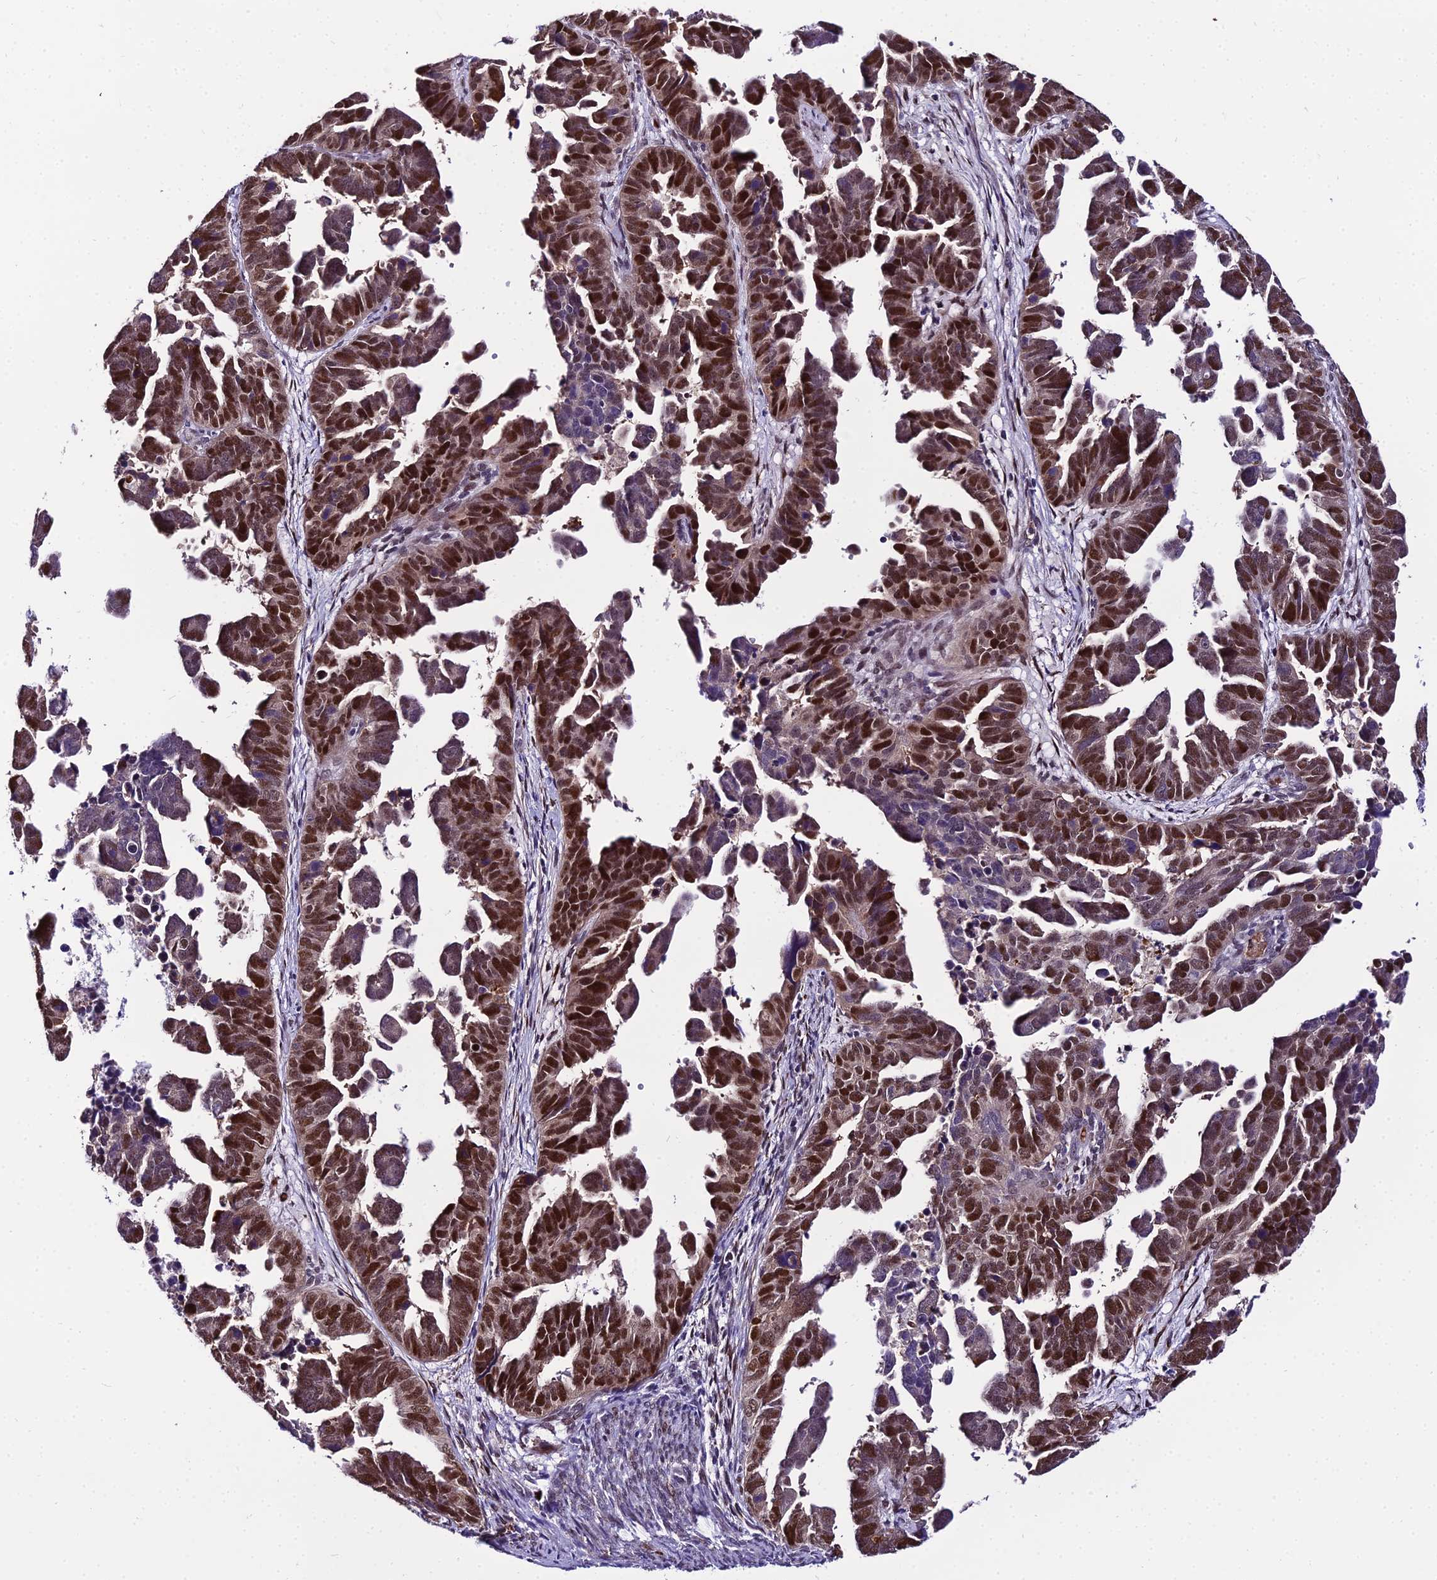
{"staining": {"intensity": "strong", "quantity": ">75%", "location": "nuclear"}, "tissue": "endometrial cancer", "cell_type": "Tumor cells", "image_type": "cancer", "snomed": [{"axis": "morphology", "description": "Adenocarcinoma, NOS"}, {"axis": "topography", "description": "Endometrium"}], "caption": "A brown stain shows strong nuclear expression of a protein in adenocarcinoma (endometrial) tumor cells.", "gene": "TRIML2", "patient": {"sex": "female", "age": 75}}